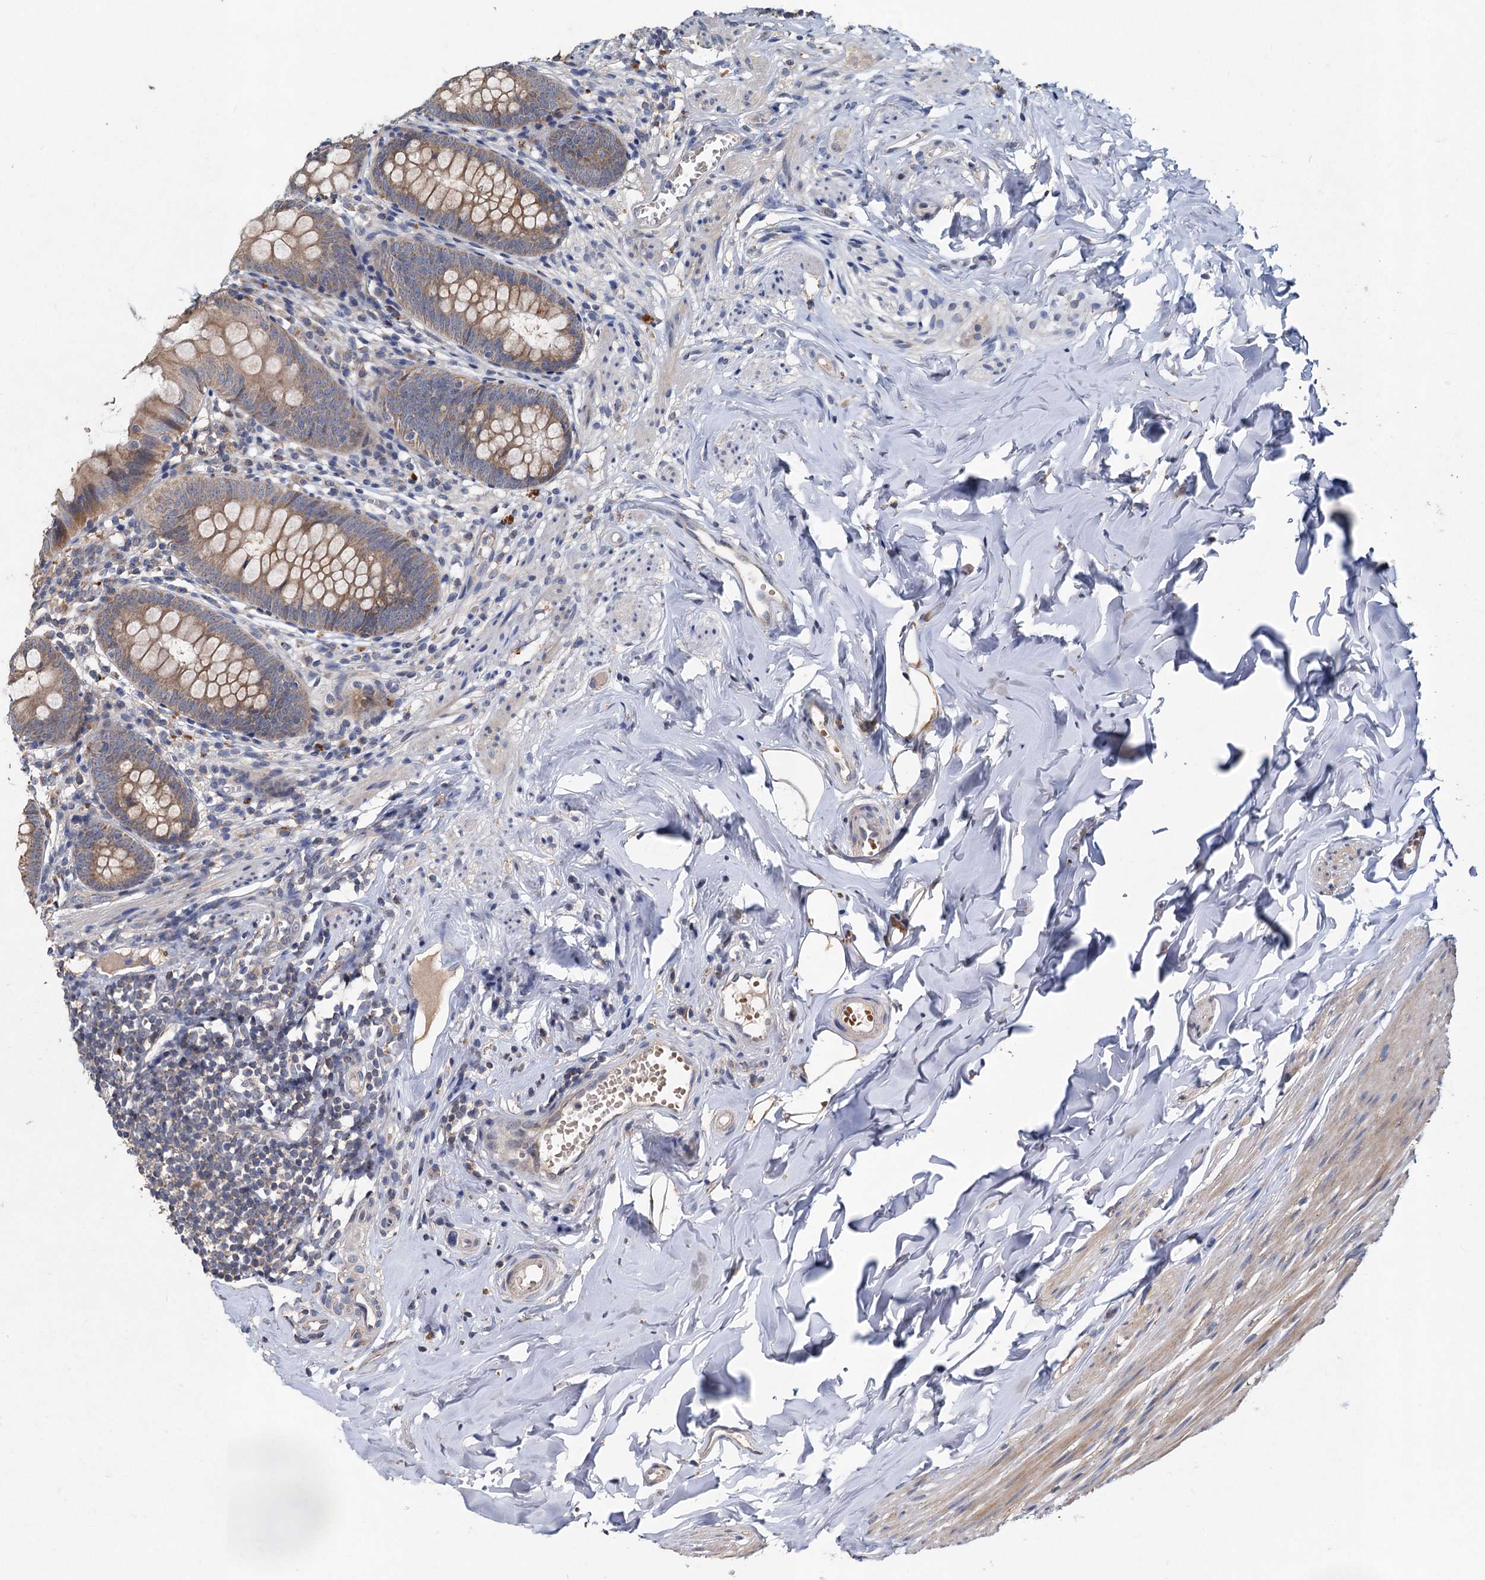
{"staining": {"intensity": "moderate", "quantity": ">75%", "location": "cytoplasmic/membranous"}, "tissue": "appendix", "cell_type": "Glandular cells", "image_type": "normal", "snomed": [{"axis": "morphology", "description": "Normal tissue, NOS"}, {"axis": "topography", "description": "Appendix"}], "caption": "DAB immunohistochemical staining of unremarkable human appendix demonstrates moderate cytoplasmic/membranous protein expression in about >75% of glandular cells. (brown staining indicates protein expression, while blue staining denotes nuclei).", "gene": "OTUB1", "patient": {"sex": "female", "age": 51}}